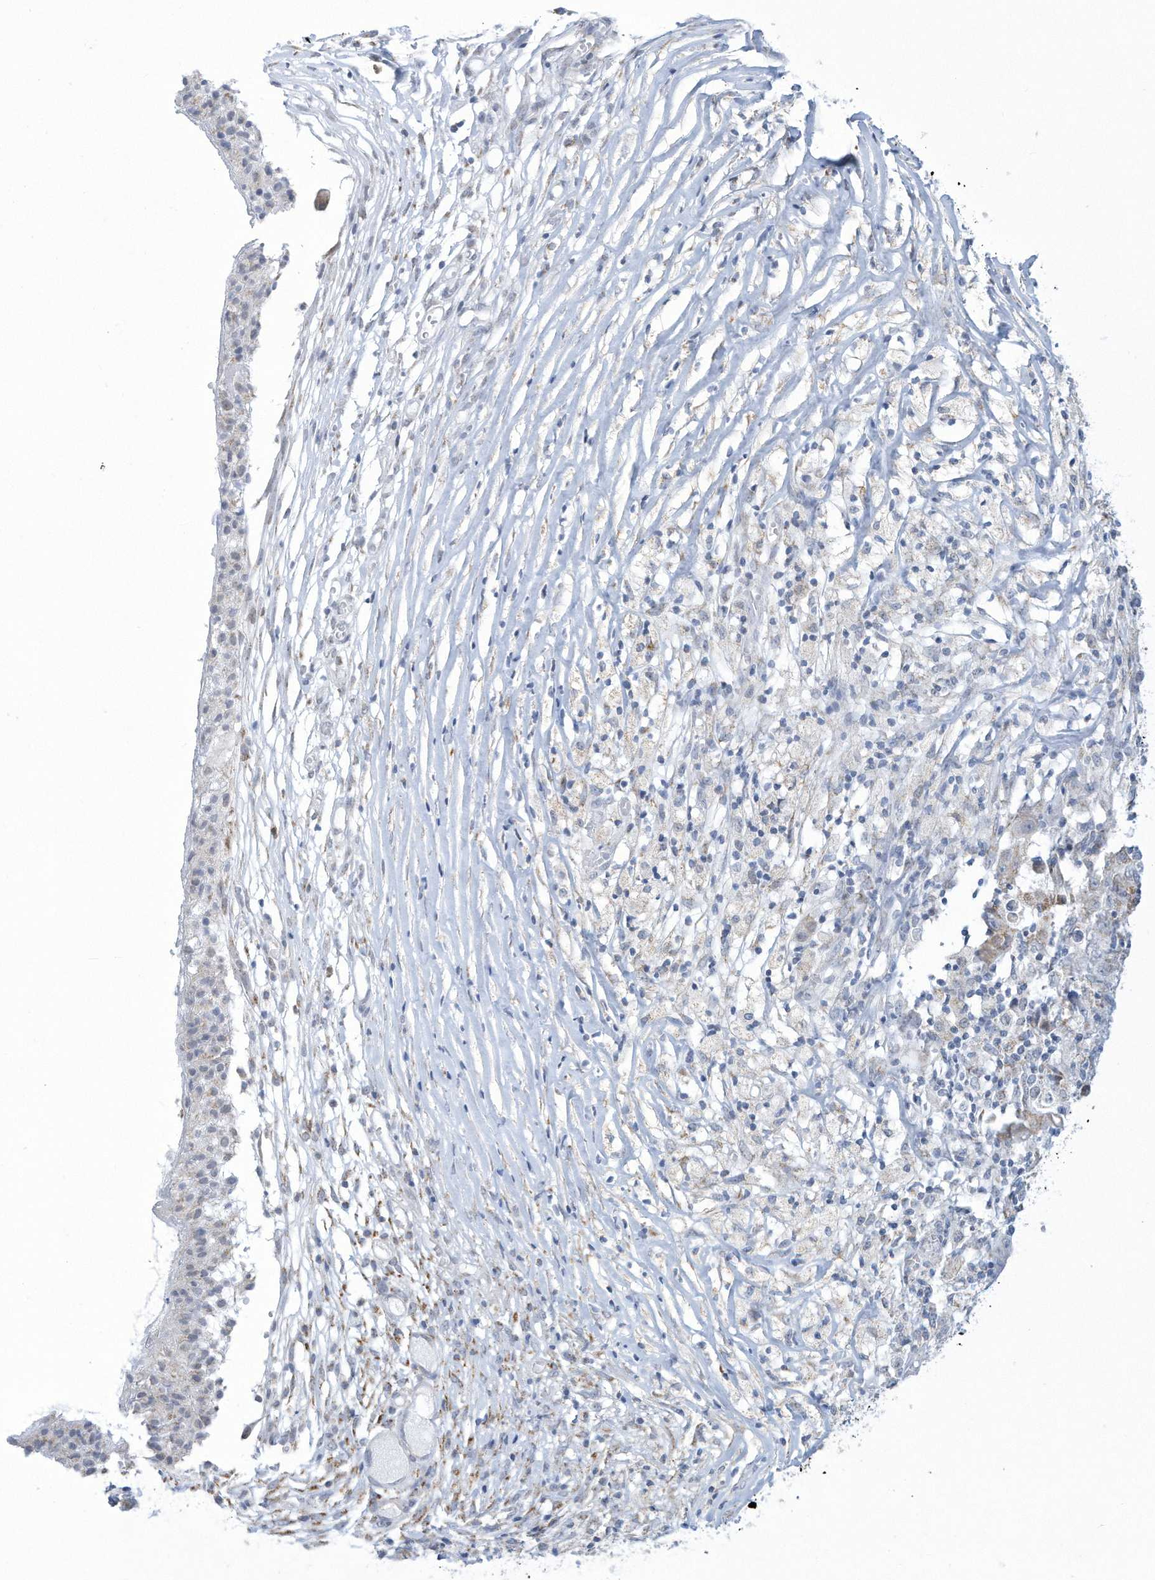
{"staining": {"intensity": "moderate", "quantity": "<25%", "location": "cytoplasmic/membranous"}, "tissue": "ovarian cancer", "cell_type": "Tumor cells", "image_type": "cancer", "snomed": [{"axis": "morphology", "description": "Carcinoma, endometroid"}, {"axis": "topography", "description": "Ovary"}], "caption": "The image shows immunohistochemical staining of ovarian cancer. There is moderate cytoplasmic/membranous positivity is appreciated in approximately <25% of tumor cells.", "gene": "ALDH6A1", "patient": {"sex": "female", "age": 42}}